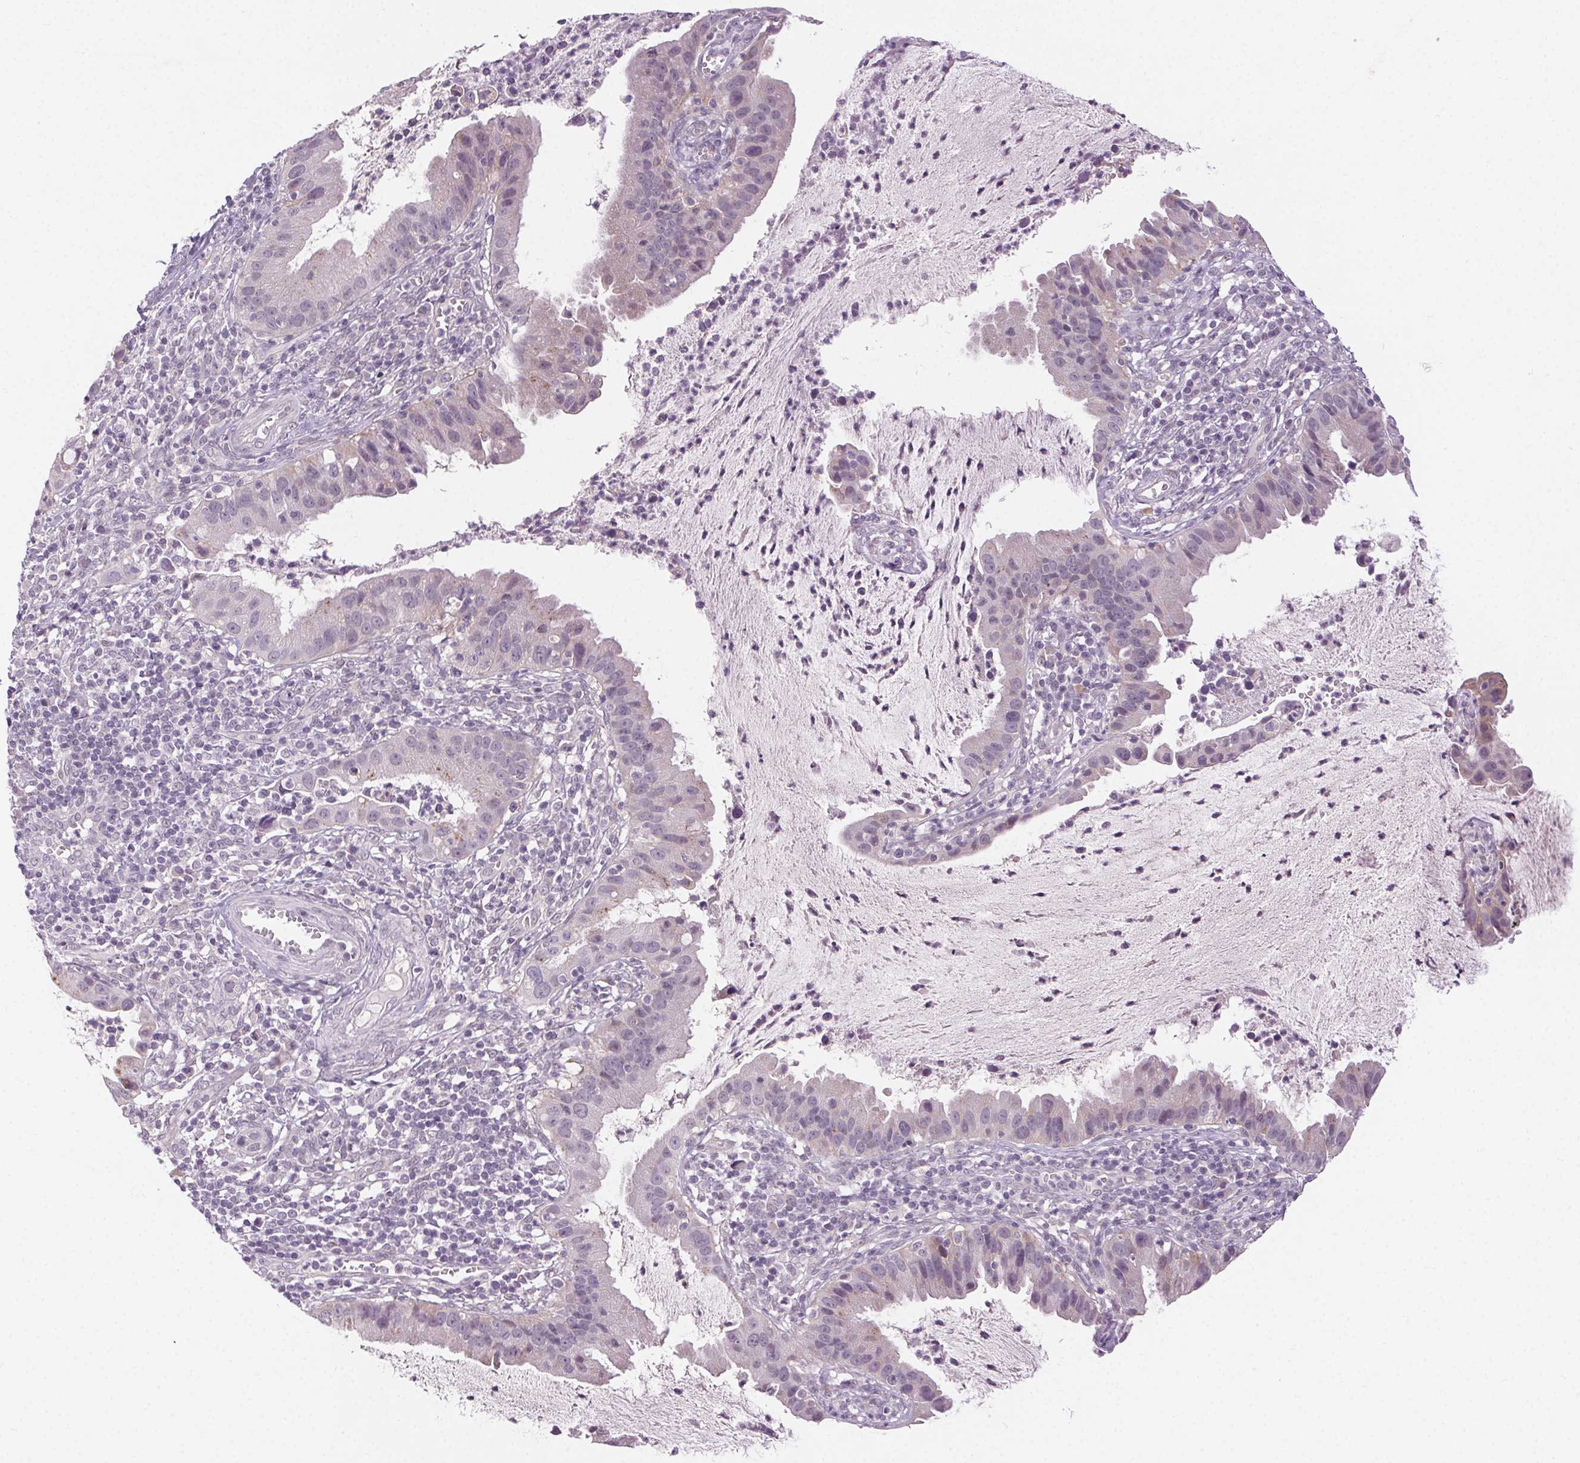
{"staining": {"intensity": "moderate", "quantity": "<25%", "location": "cytoplasmic/membranous"}, "tissue": "cervical cancer", "cell_type": "Tumor cells", "image_type": "cancer", "snomed": [{"axis": "morphology", "description": "Adenocarcinoma, NOS"}, {"axis": "topography", "description": "Cervix"}], "caption": "Immunohistochemical staining of human cervical cancer (adenocarcinoma) shows low levels of moderate cytoplasmic/membranous protein positivity in about <25% of tumor cells. (Brightfield microscopy of DAB IHC at high magnification).", "gene": "FAM168A", "patient": {"sex": "female", "age": 34}}